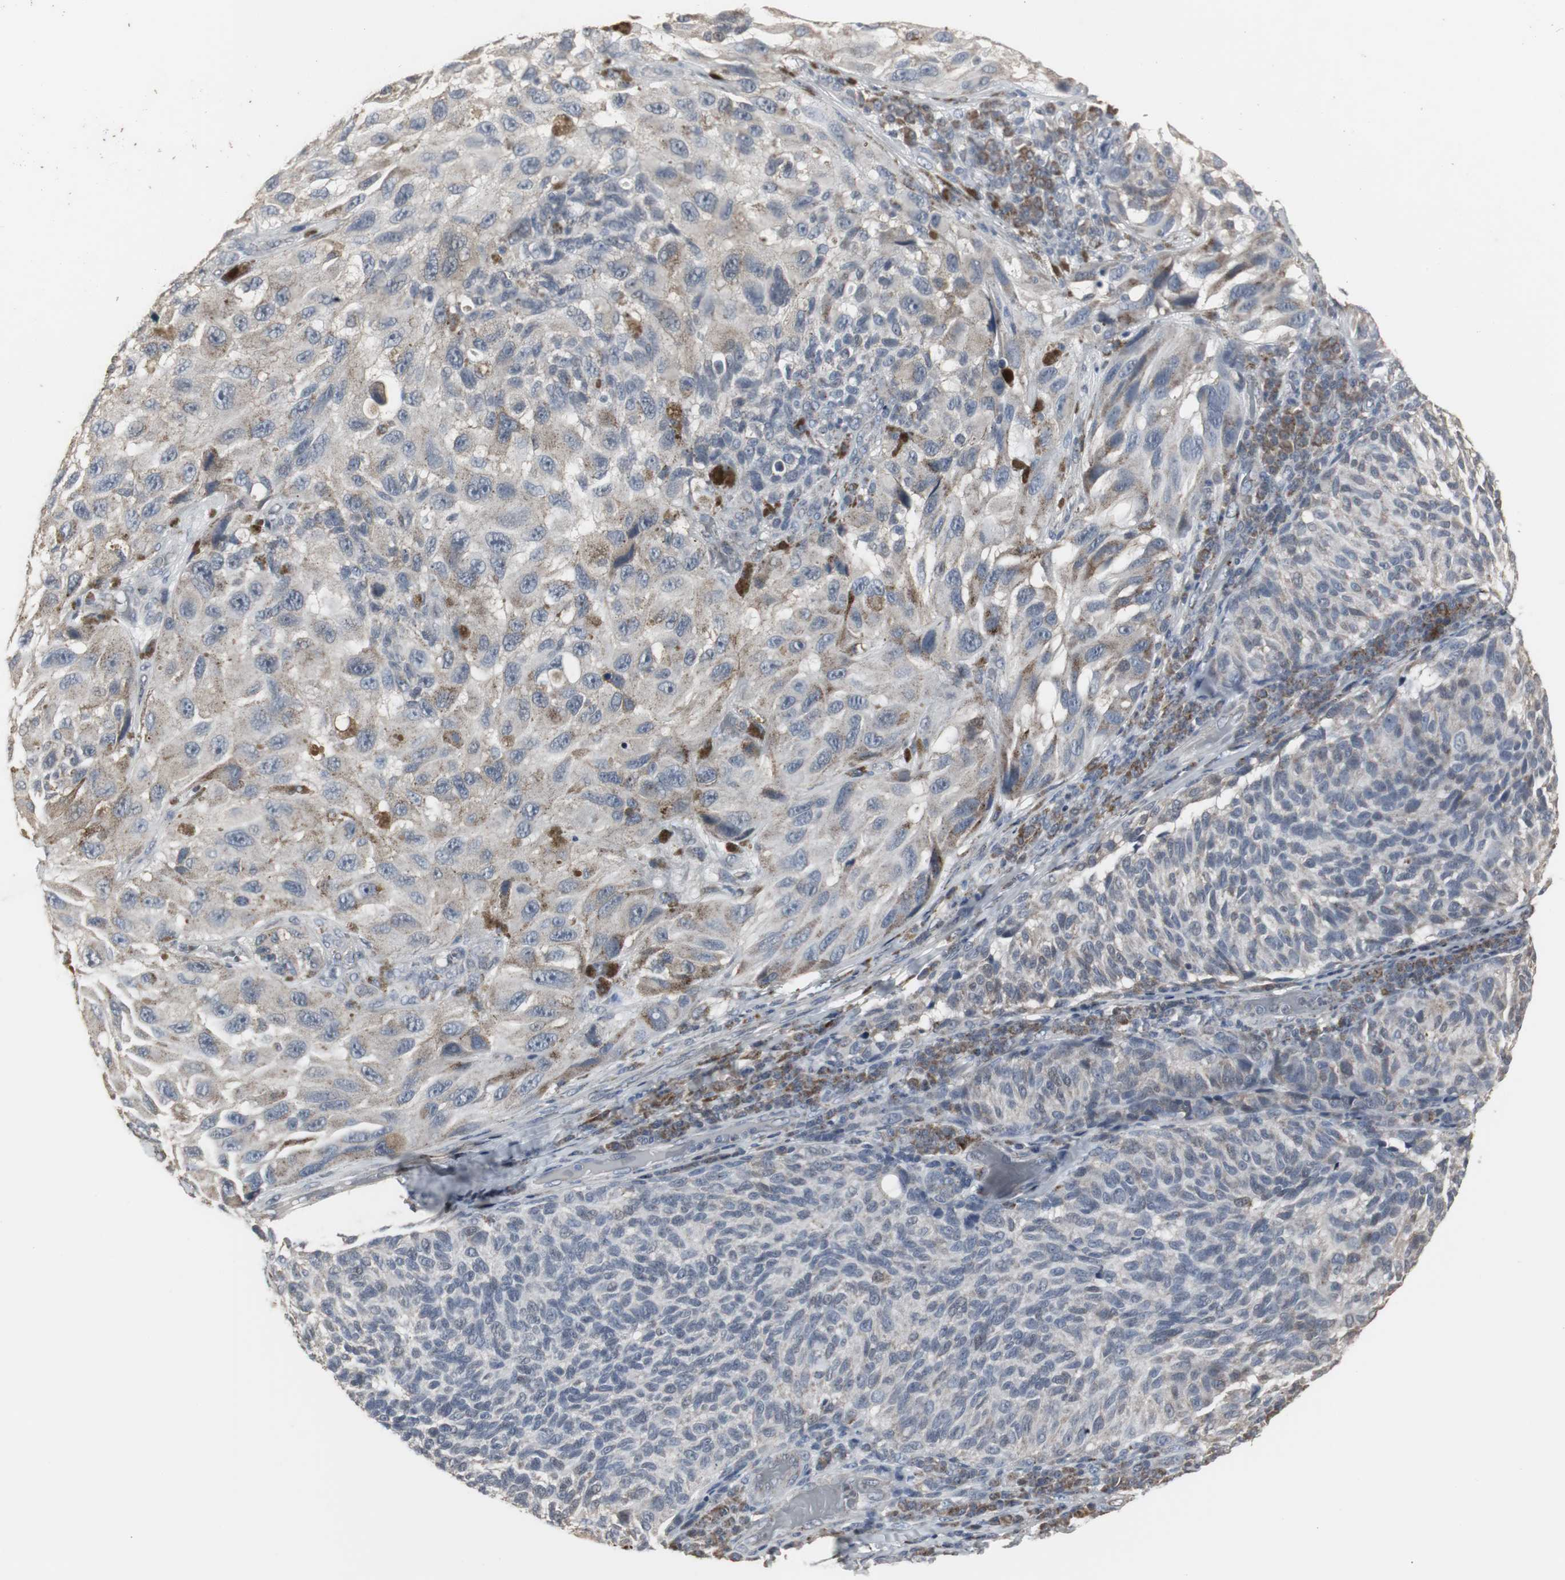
{"staining": {"intensity": "moderate", "quantity": "25%-75%", "location": "cytoplasmic/membranous"}, "tissue": "melanoma", "cell_type": "Tumor cells", "image_type": "cancer", "snomed": [{"axis": "morphology", "description": "Malignant melanoma, NOS"}, {"axis": "topography", "description": "Skin"}], "caption": "This photomicrograph reveals malignant melanoma stained with immunohistochemistry (IHC) to label a protein in brown. The cytoplasmic/membranous of tumor cells show moderate positivity for the protein. Nuclei are counter-stained blue.", "gene": "ACAA1", "patient": {"sex": "female", "age": 73}}